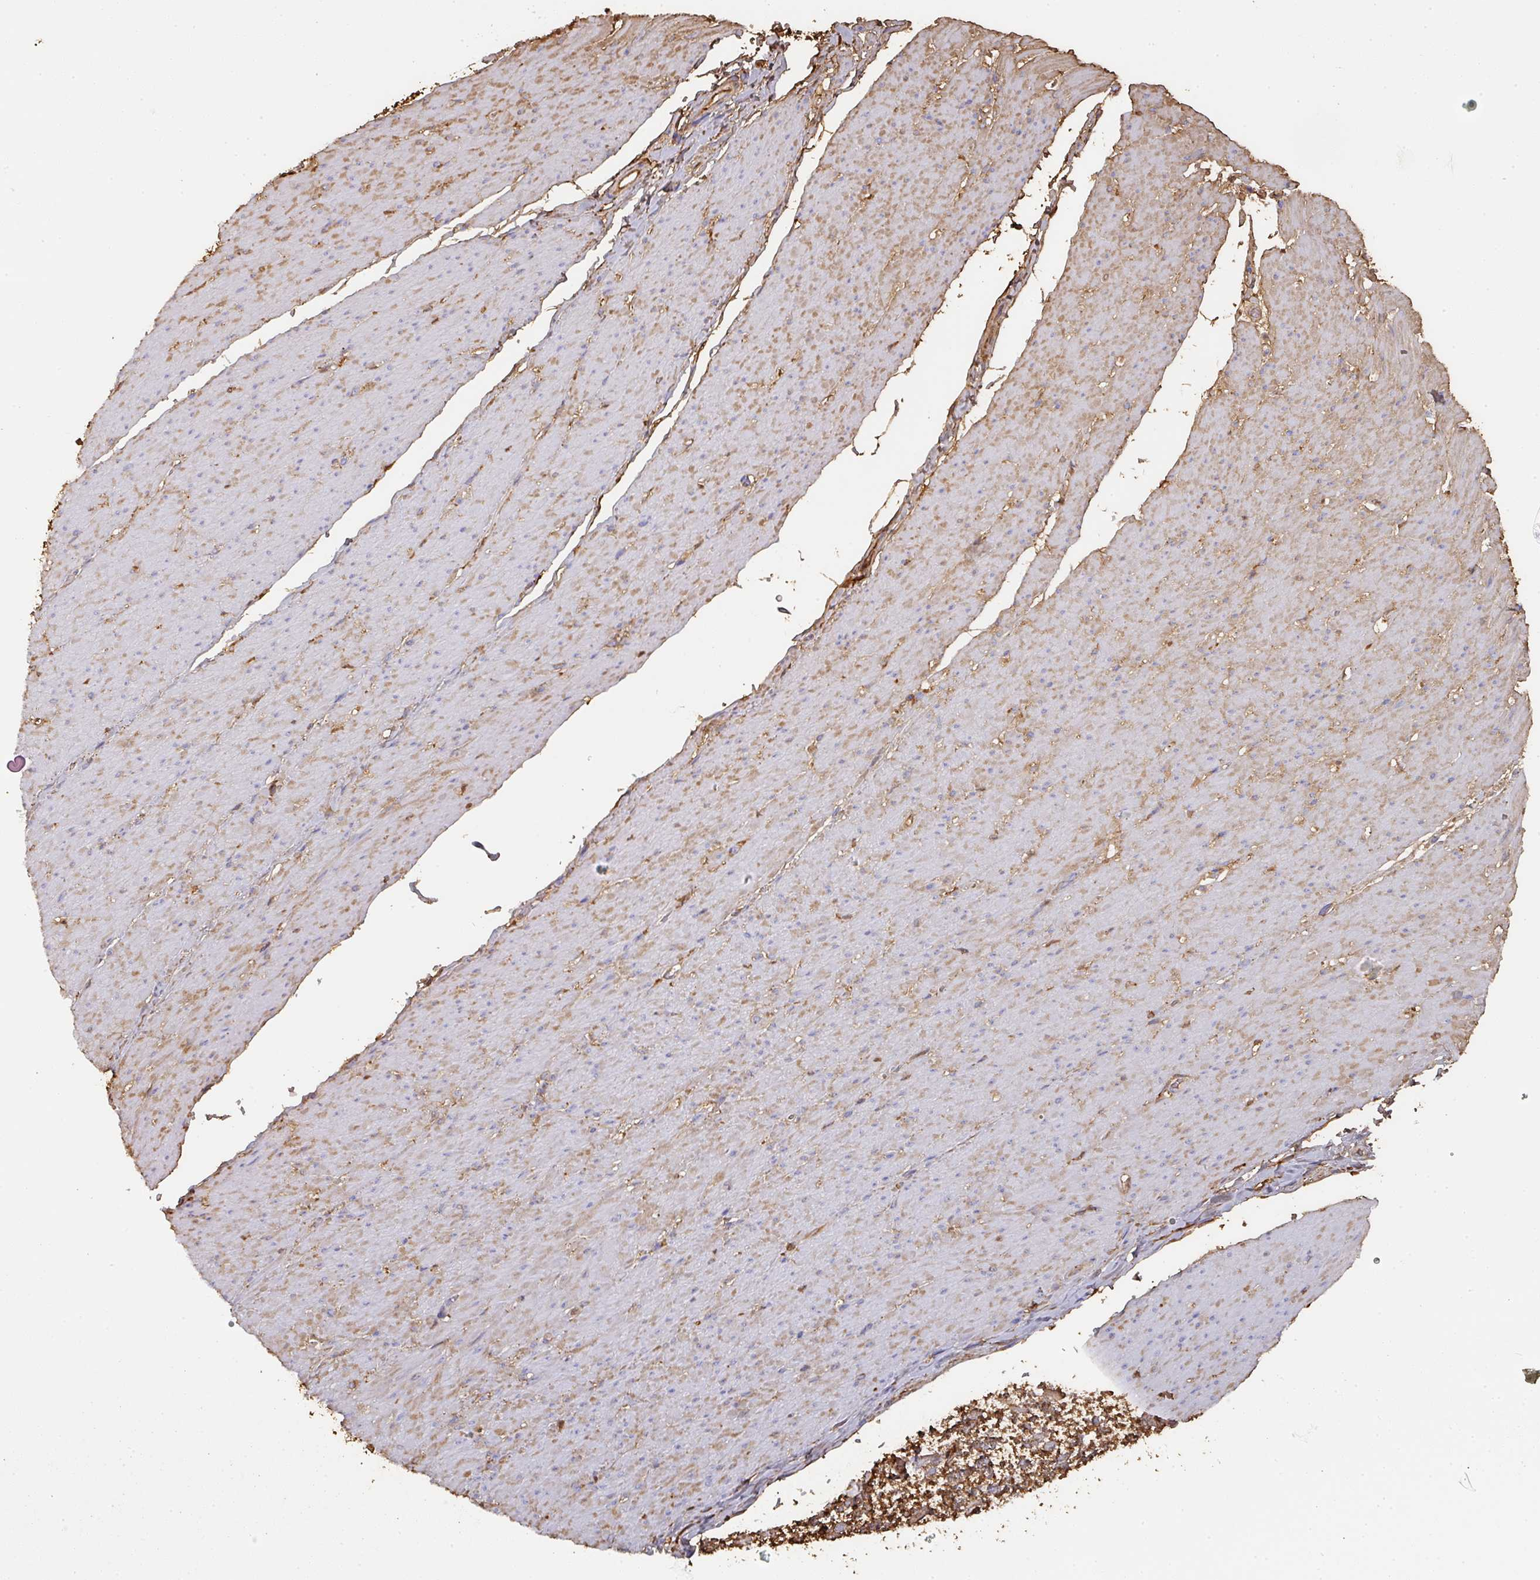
{"staining": {"intensity": "weak", "quantity": "25%-75%", "location": "cytoplasmic/membranous"}, "tissue": "smooth muscle", "cell_type": "Smooth muscle cells", "image_type": "normal", "snomed": [{"axis": "morphology", "description": "Normal tissue, NOS"}, {"axis": "topography", "description": "Smooth muscle"}, {"axis": "topography", "description": "Rectum"}], "caption": "An image showing weak cytoplasmic/membranous expression in about 25%-75% of smooth muscle cells in normal smooth muscle, as visualized by brown immunohistochemical staining.", "gene": "ALB", "patient": {"sex": "male", "age": 53}}